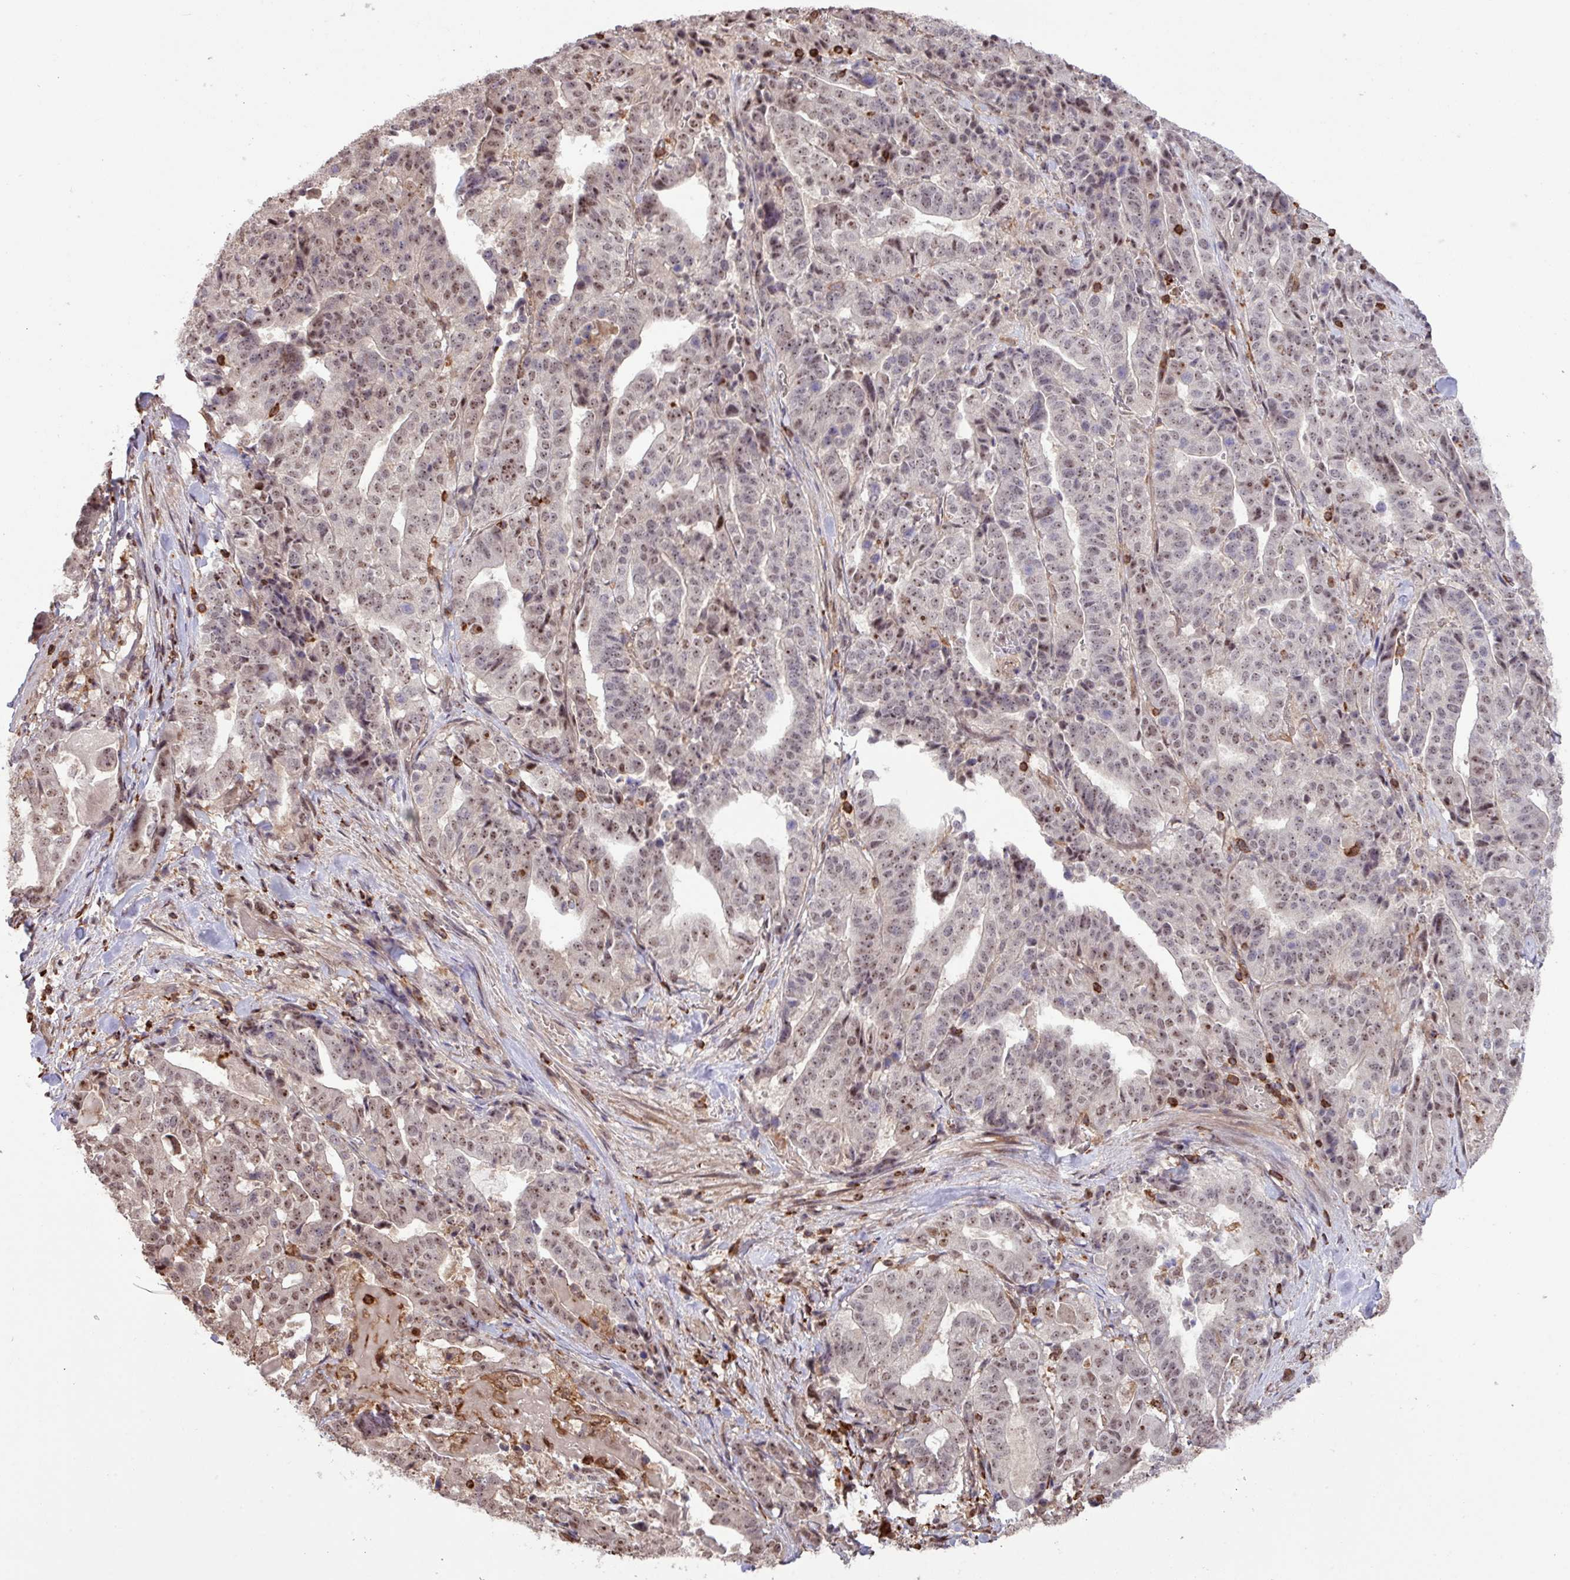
{"staining": {"intensity": "weak", "quantity": "25%-75%", "location": "nuclear"}, "tissue": "stomach cancer", "cell_type": "Tumor cells", "image_type": "cancer", "snomed": [{"axis": "morphology", "description": "Adenocarcinoma, NOS"}, {"axis": "topography", "description": "Stomach"}], "caption": "An immunohistochemistry photomicrograph of neoplastic tissue is shown. Protein staining in brown highlights weak nuclear positivity in stomach cancer within tumor cells.", "gene": "GON7", "patient": {"sex": "male", "age": 48}}